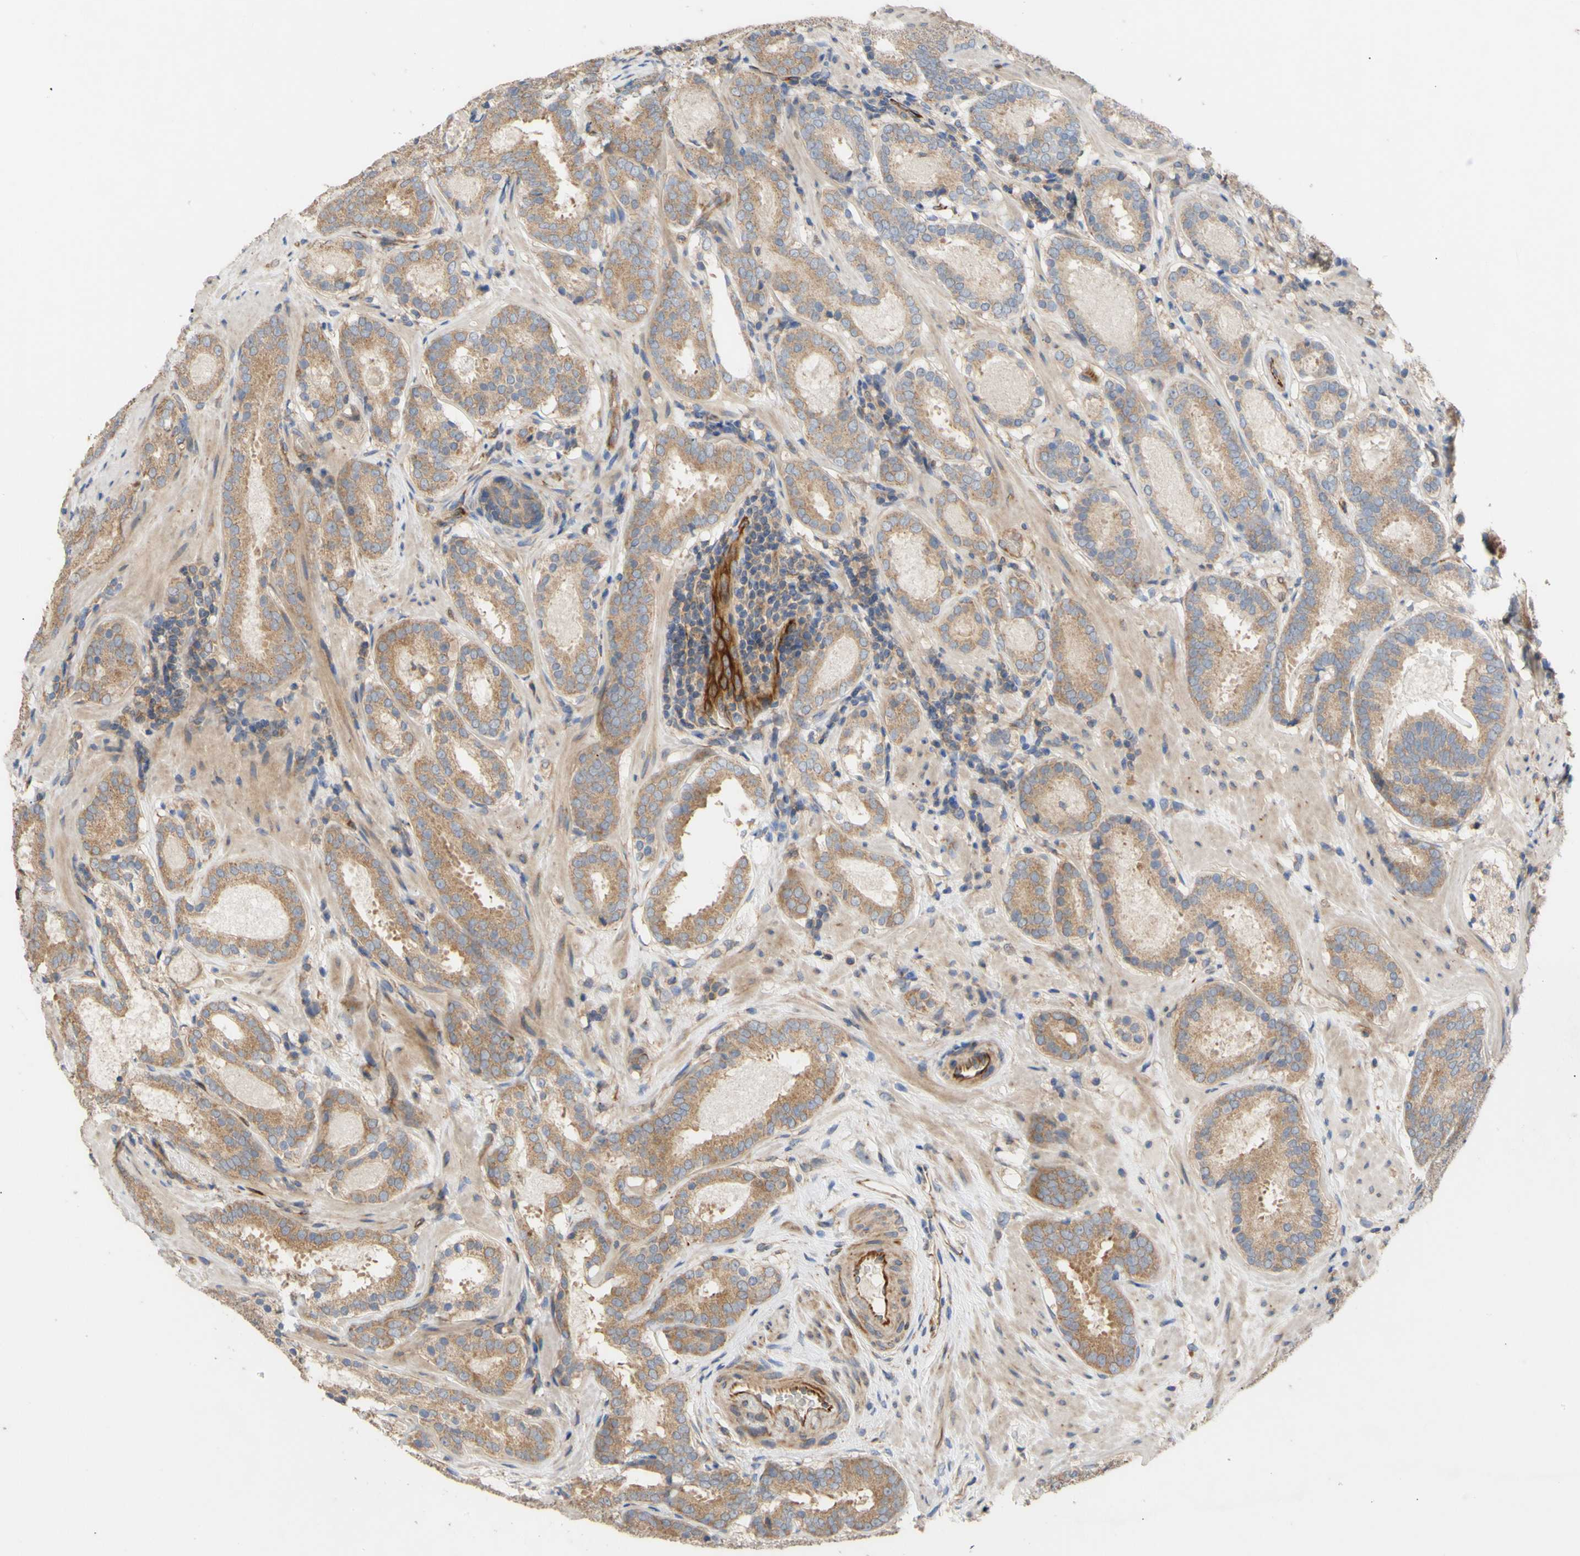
{"staining": {"intensity": "moderate", "quantity": ">75%", "location": "cytoplasmic/membranous"}, "tissue": "prostate cancer", "cell_type": "Tumor cells", "image_type": "cancer", "snomed": [{"axis": "morphology", "description": "Adenocarcinoma, Low grade"}, {"axis": "topography", "description": "Prostate"}], "caption": "Prostate adenocarcinoma (low-grade) stained with a protein marker exhibits moderate staining in tumor cells.", "gene": "EIF2S3", "patient": {"sex": "male", "age": 69}}